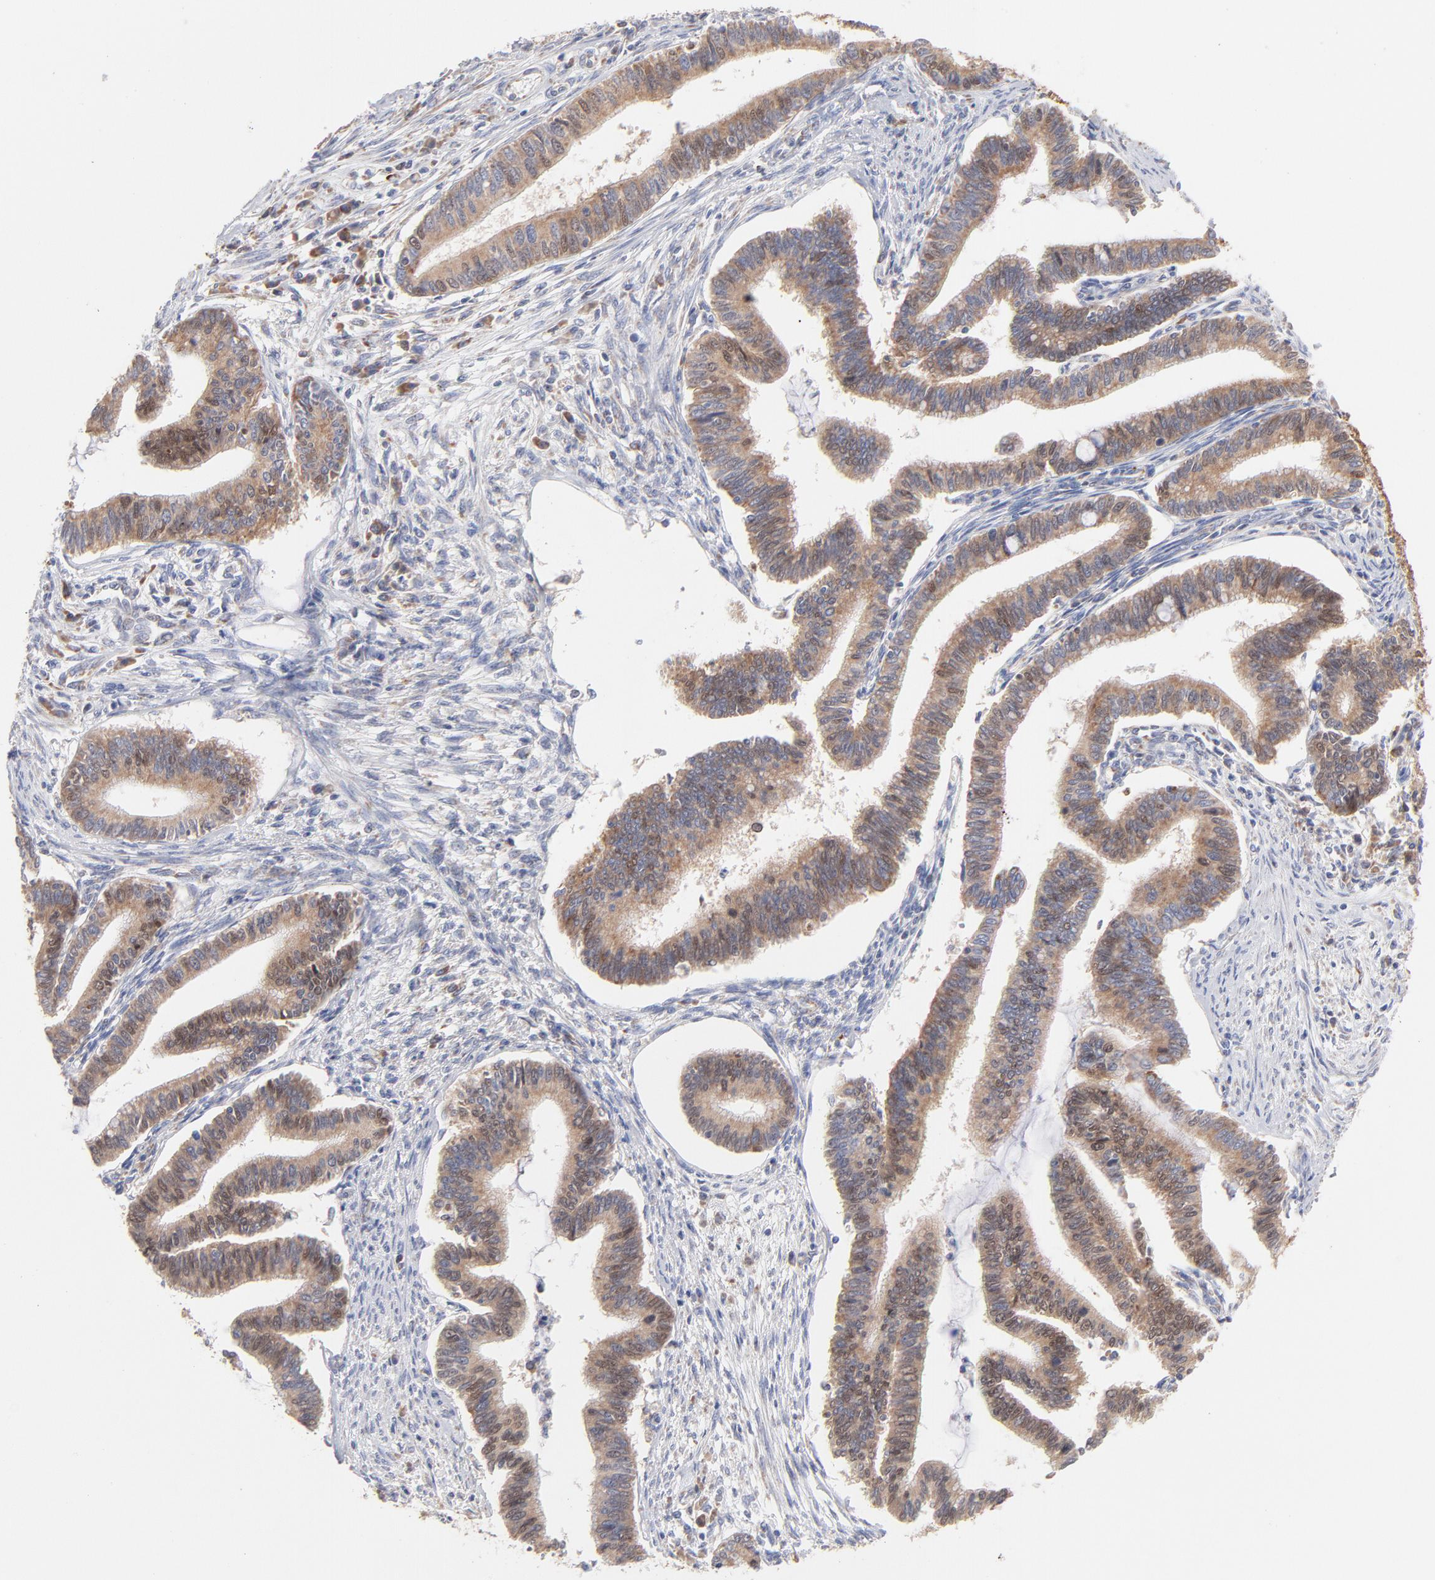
{"staining": {"intensity": "weak", "quantity": ">75%", "location": "cytoplasmic/membranous"}, "tissue": "cervical cancer", "cell_type": "Tumor cells", "image_type": "cancer", "snomed": [{"axis": "morphology", "description": "Adenocarcinoma, NOS"}, {"axis": "topography", "description": "Cervix"}], "caption": "Cervical cancer (adenocarcinoma) stained for a protein shows weak cytoplasmic/membranous positivity in tumor cells. The staining was performed using DAB to visualize the protein expression in brown, while the nuclei were stained in blue with hematoxylin (Magnification: 20x).", "gene": "TIMM8A", "patient": {"sex": "female", "age": 36}}